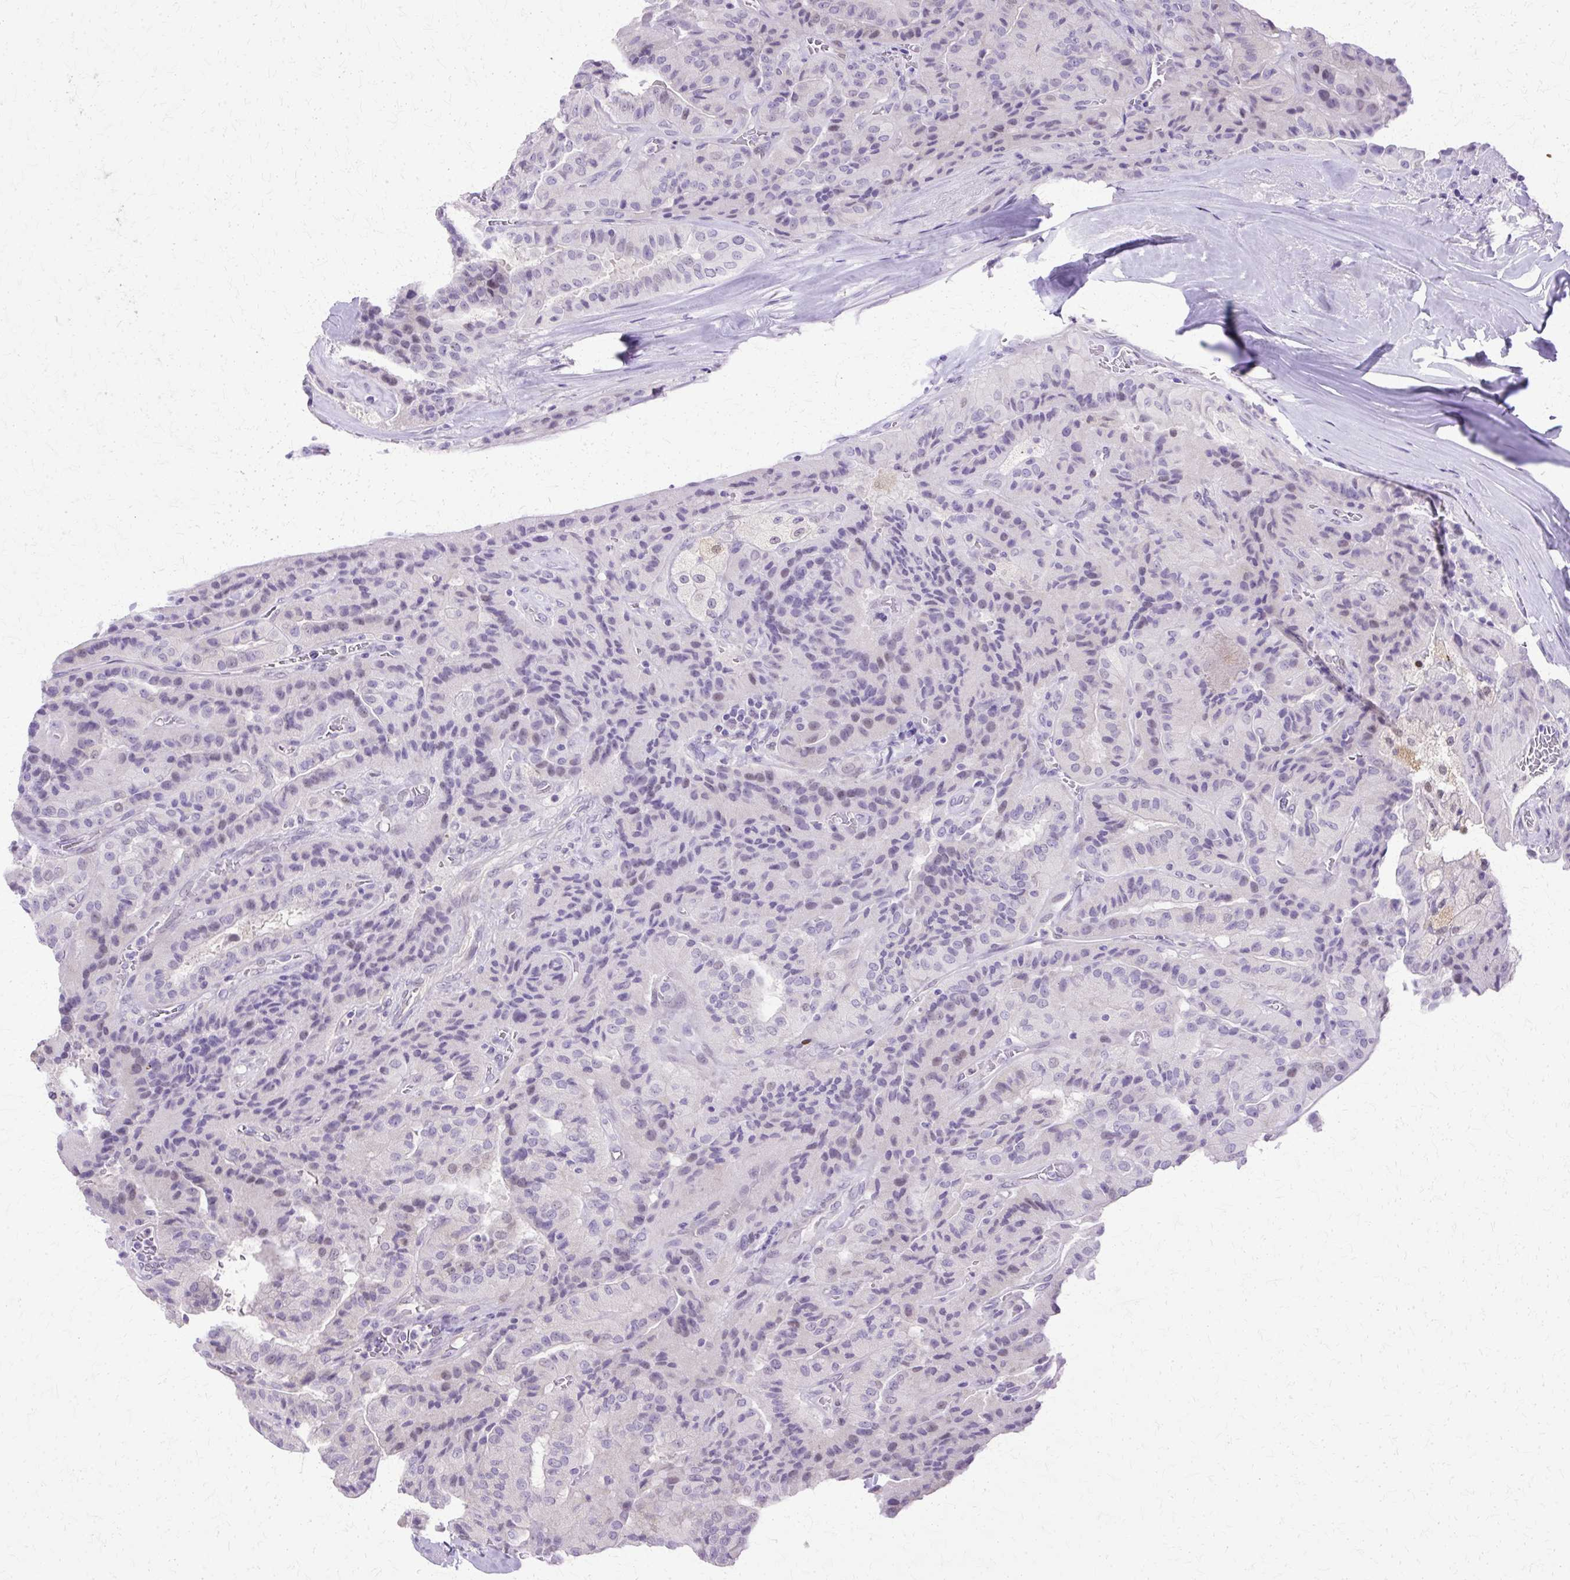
{"staining": {"intensity": "negative", "quantity": "none", "location": "none"}, "tissue": "thyroid cancer", "cell_type": "Tumor cells", "image_type": "cancer", "snomed": [{"axis": "morphology", "description": "Normal tissue, NOS"}, {"axis": "morphology", "description": "Papillary adenocarcinoma, NOS"}, {"axis": "topography", "description": "Thyroid gland"}], "caption": "Protein analysis of thyroid cancer (papillary adenocarcinoma) reveals no significant positivity in tumor cells. Nuclei are stained in blue.", "gene": "HSPA8", "patient": {"sex": "female", "age": 59}}